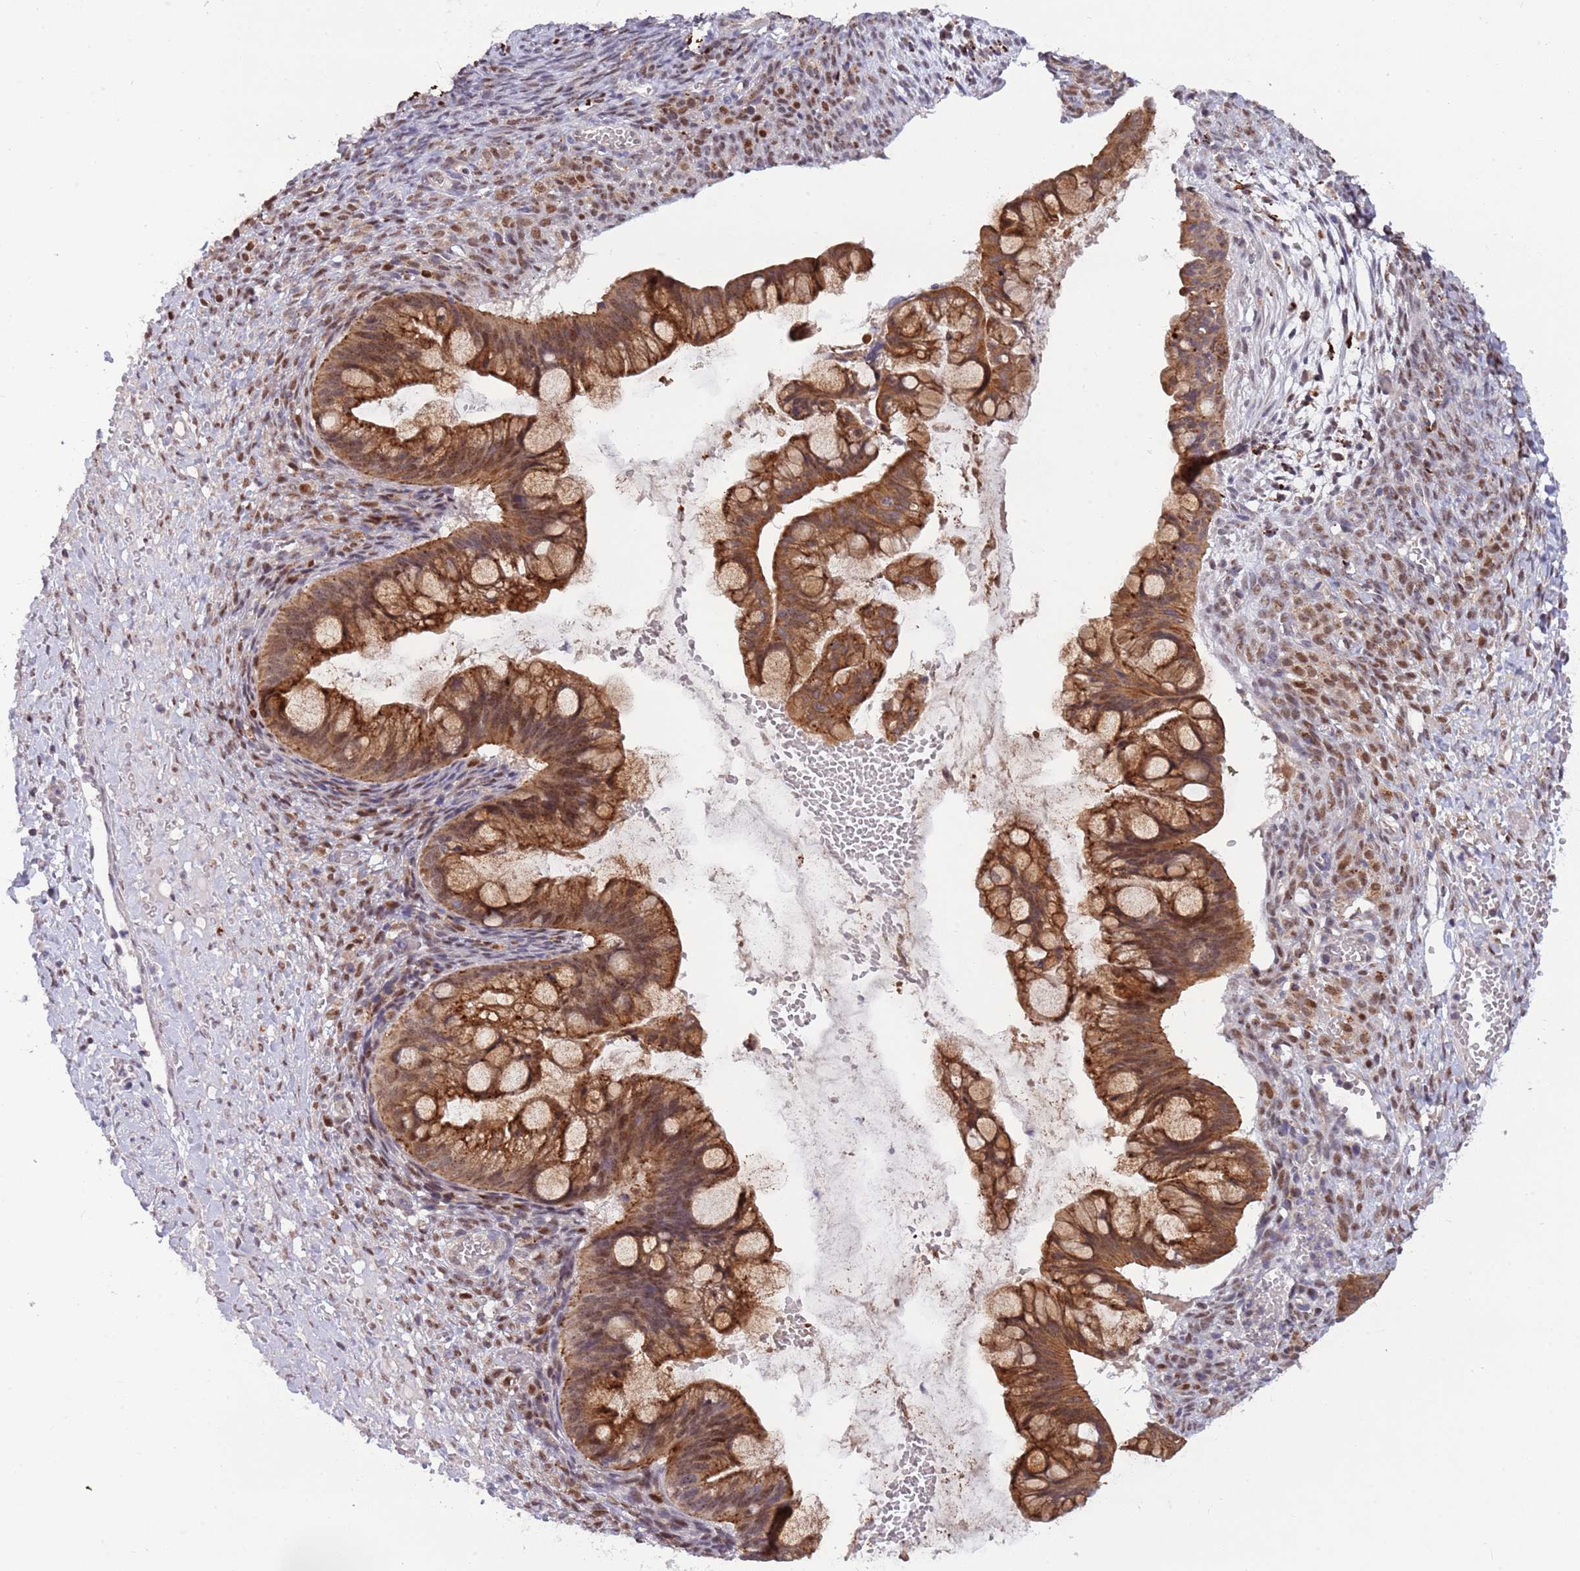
{"staining": {"intensity": "moderate", "quantity": ">75%", "location": "cytoplasmic/membranous,nuclear"}, "tissue": "ovarian cancer", "cell_type": "Tumor cells", "image_type": "cancer", "snomed": [{"axis": "morphology", "description": "Cystadenocarcinoma, mucinous, NOS"}, {"axis": "topography", "description": "Ovary"}], "caption": "Brown immunohistochemical staining in human mucinous cystadenocarcinoma (ovarian) reveals moderate cytoplasmic/membranous and nuclear staining in about >75% of tumor cells.", "gene": "TRIM27", "patient": {"sex": "female", "age": 73}}